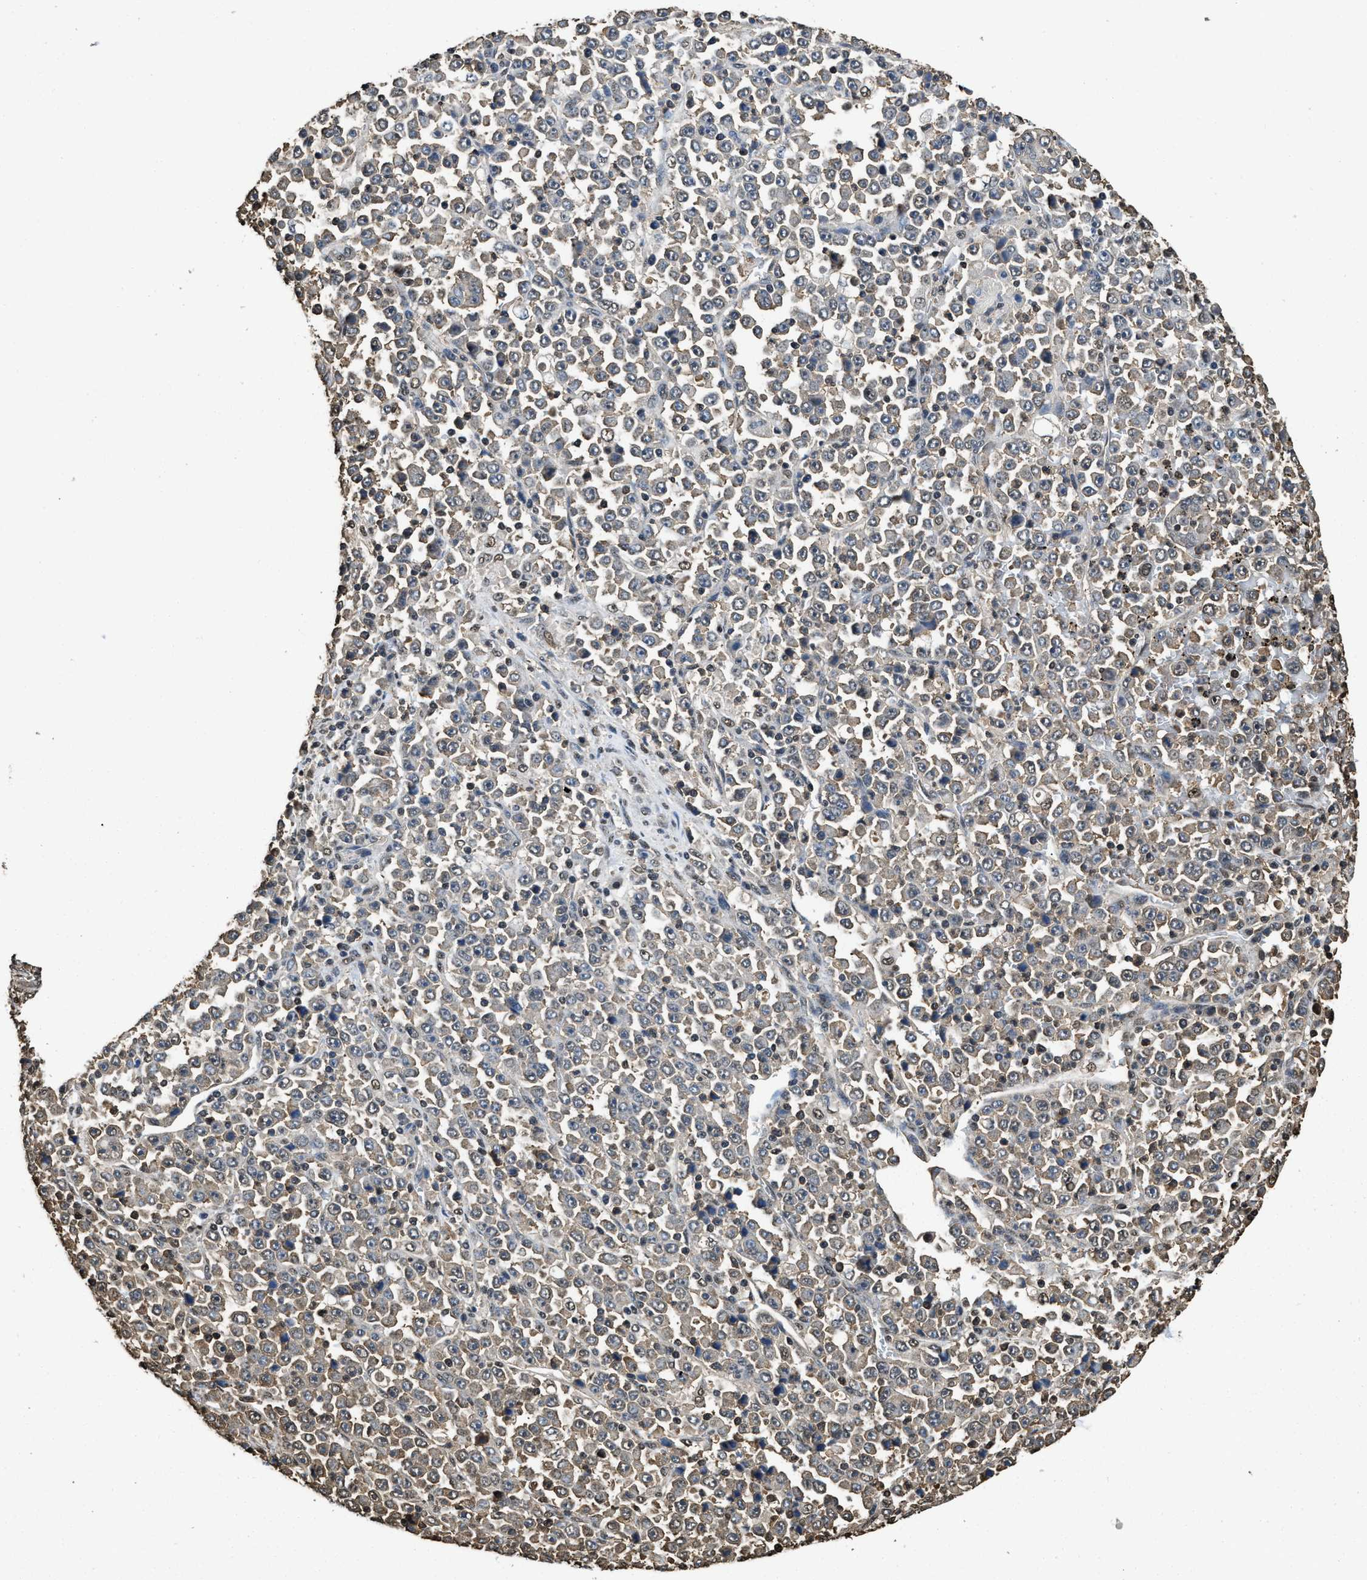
{"staining": {"intensity": "weak", "quantity": "<25%", "location": "cytoplasmic/membranous"}, "tissue": "stomach cancer", "cell_type": "Tumor cells", "image_type": "cancer", "snomed": [{"axis": "morphology", "description": "Normal tissue, NOS"}, {"axis": "morphology", "description": "Adenocarcinoma, NOS"}, {"axis": "topography", "description": "Stomach, upper"}, {"axis": "topography", "description": "Stomach"}], "caption": "High power microscopy image of an IHC photomicrograph of adenocarcinoma (stomach), revealing no significant staining in tumor cells.", "gene": "GAPDH", "patient": {"sex": "male", "age": 59}}